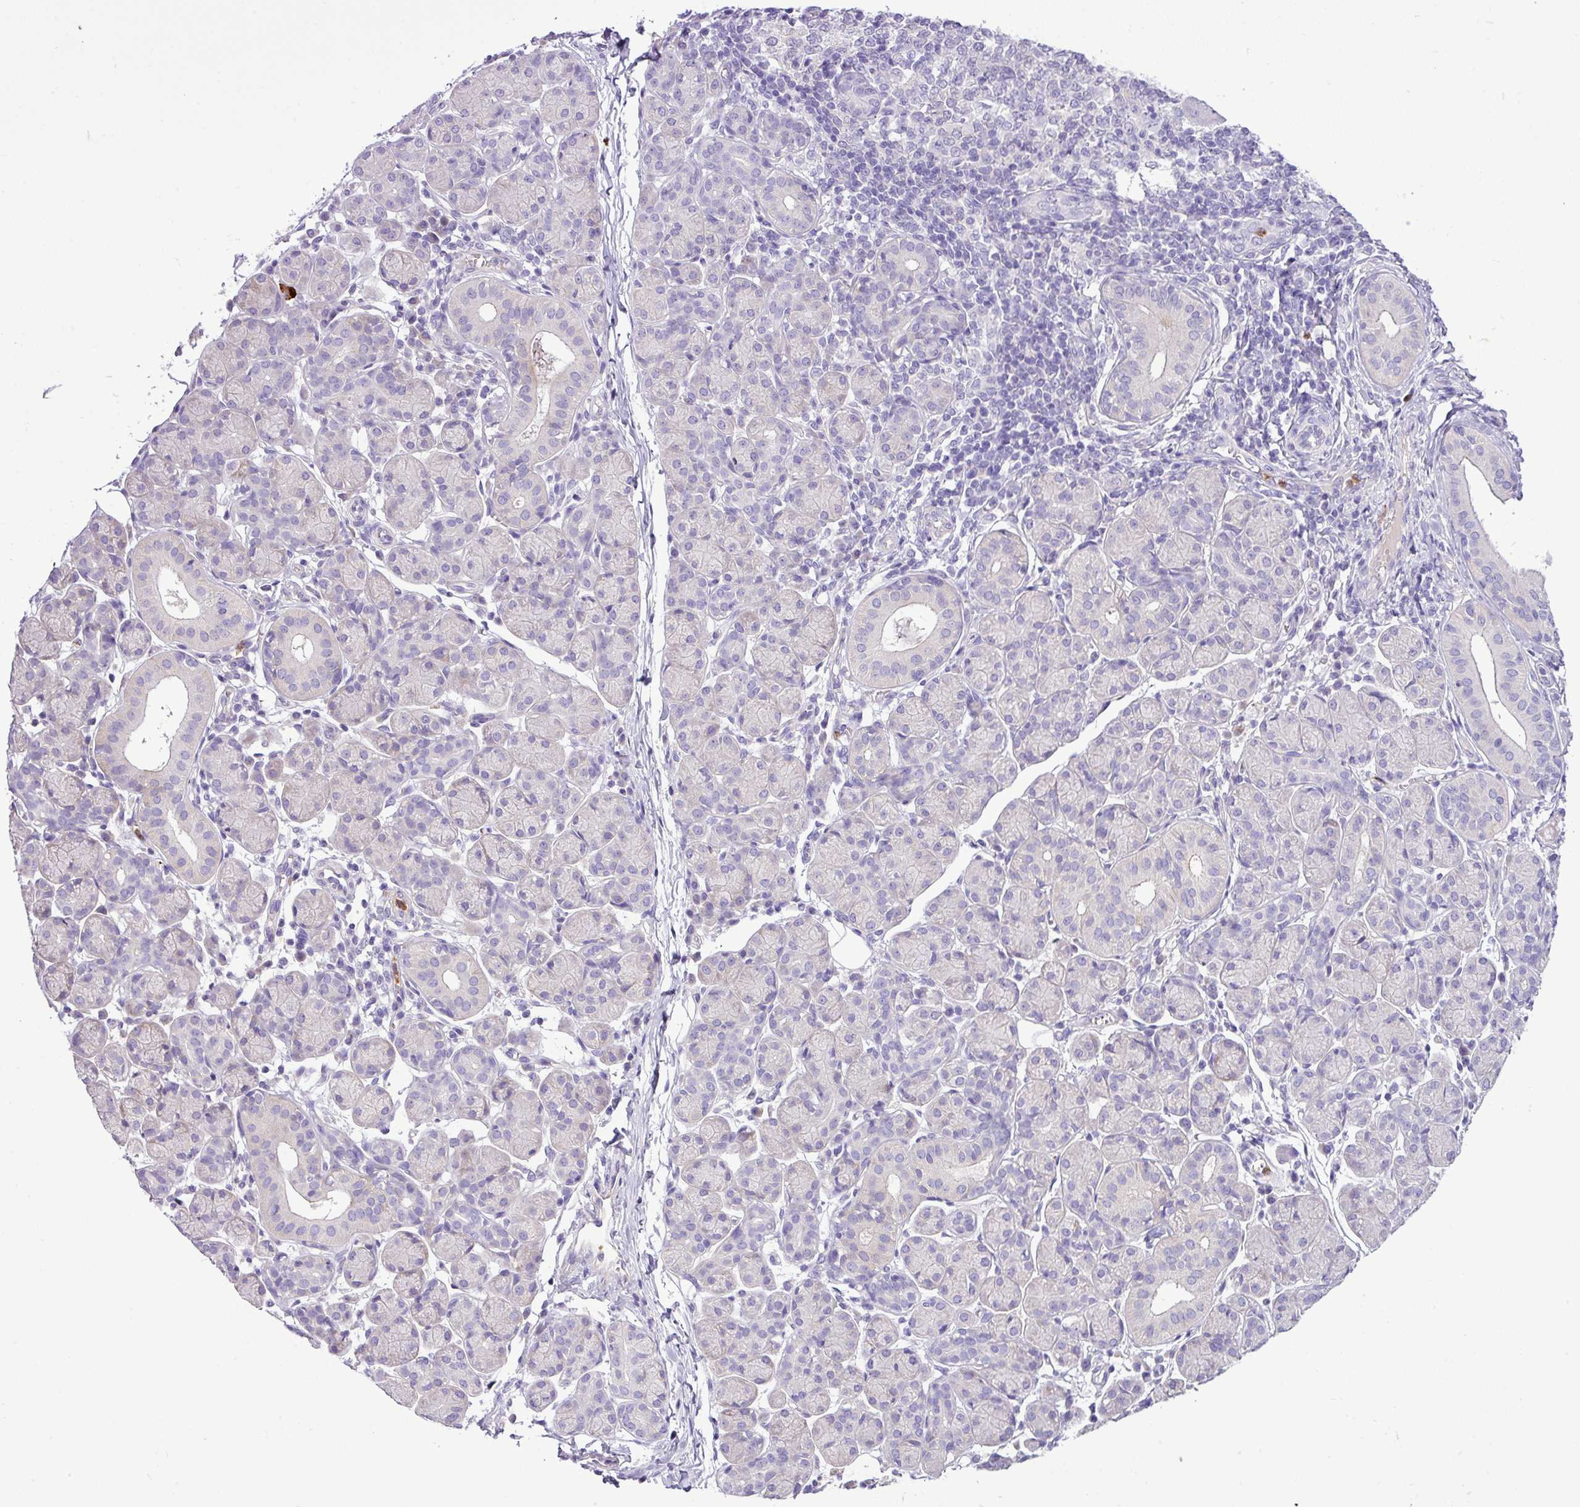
{"staining": {"intensity": "negative", "quantity": "none", "location": "none"}, "tissue": "salivary gland", "cell_type": "Glandular cells", "image_type": "normal", "snomed": [{"axis": "morphology", "description": "Normal tissue, NOS"}, {"axis": "morphology", "description": "Inflammation, NOS"}, {"axis": "topography", "description": "Lymph node"}, {"axis": "topography", "description": "Salivary gland"}], "caption": "This photomicrograph is of benign salivary gland stained with IHC to label a protein in brown with the nuclei are counter-stained blue. There is no positivity in glandular cells.", "gene": "ZSCAN5A", "patient": {"sex": "male", "age": 3}}